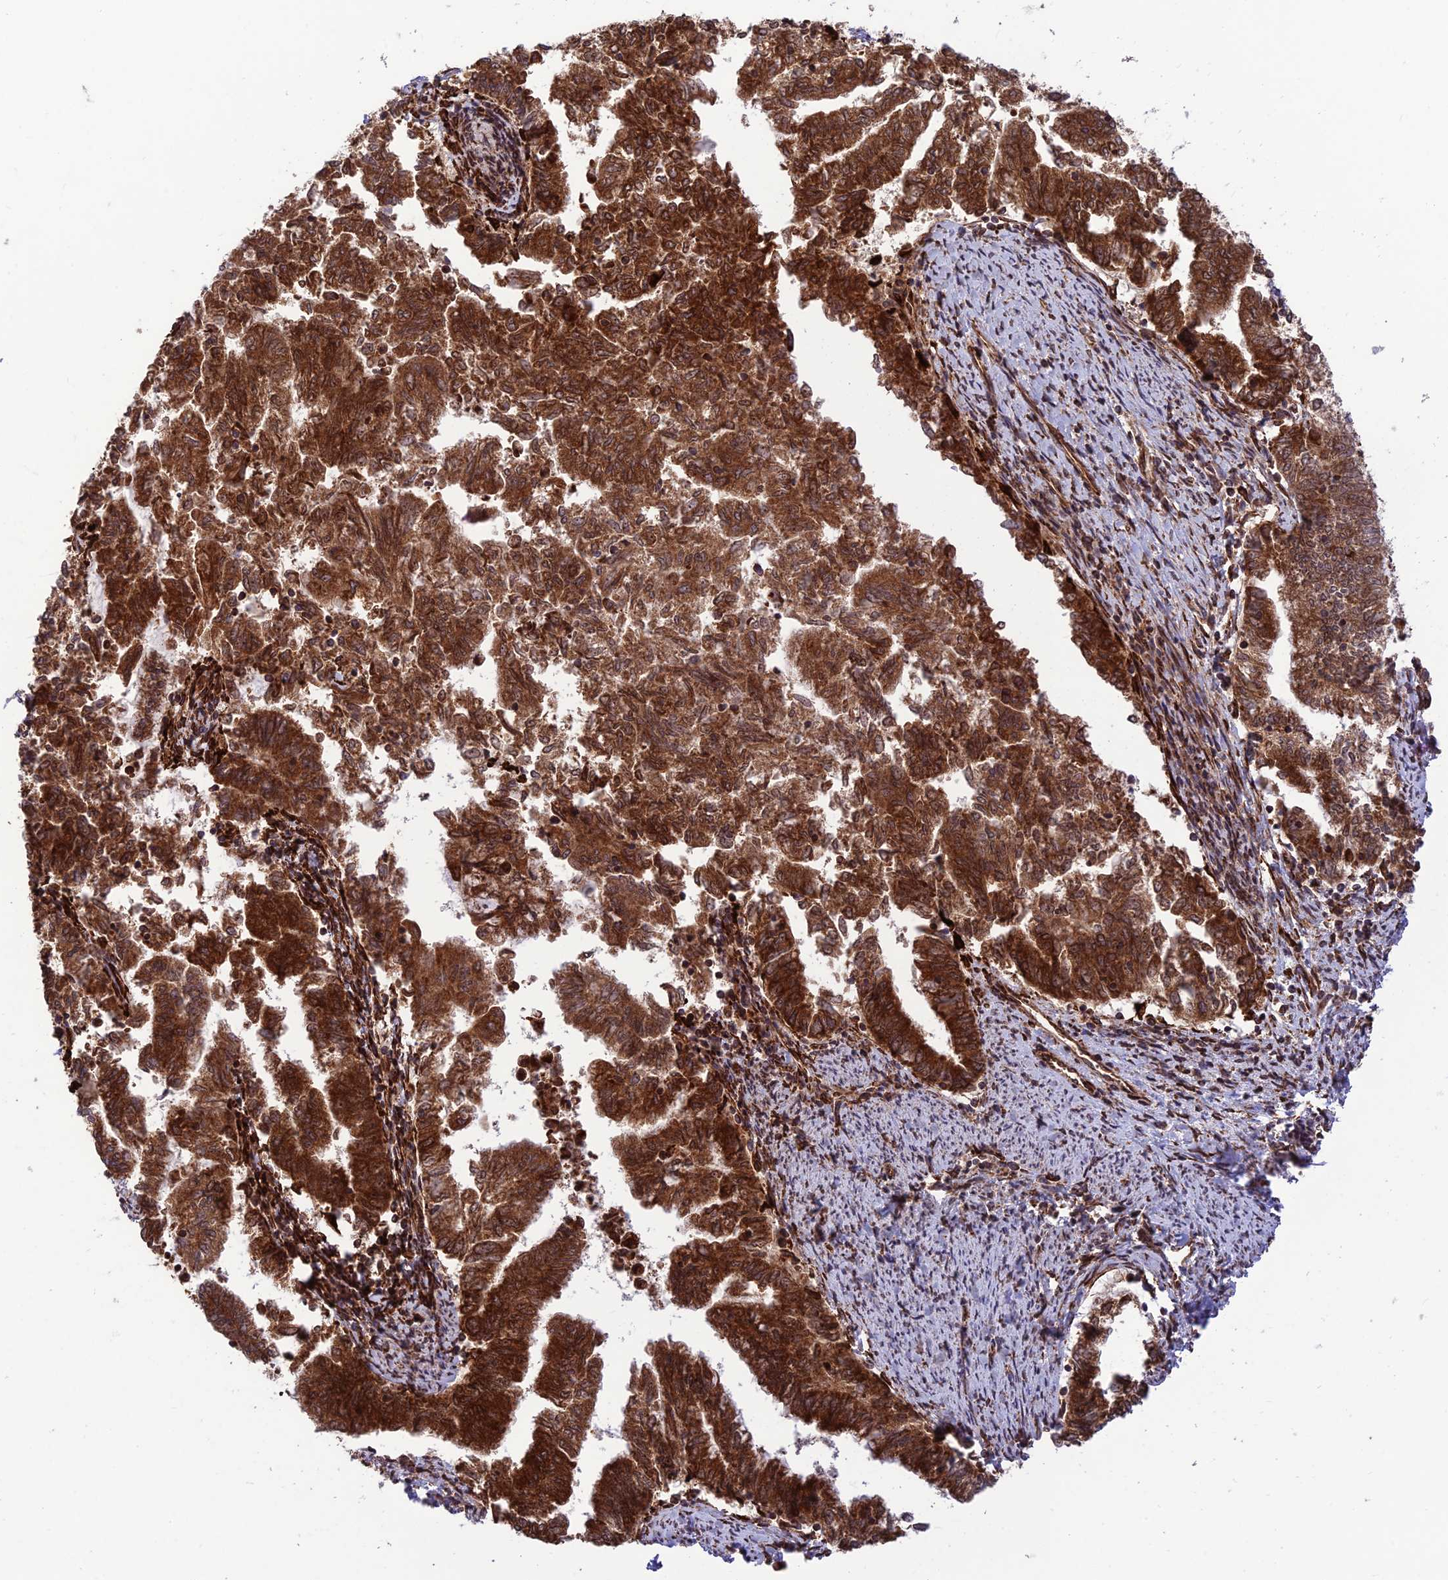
{"staining": {"intensity": "strong", "quantity": ">75%", "location": "cytoplasmic/membranous"}, "tissue": "endometrial cancer", "cell_type": "Tumor cells", "image_type": "cancer", "snomed": [{"axis": "morphology", "description": "Adenocarcinoma, NOS"}, {"axis": "topography", "description": "Endometrium"}], "caption": "IHC staining of endometrial cancer (adenocarcinoma), which exhibits high levels of strong cytoplasmic/membranous positivity in approximately >75% of tumor cells indicating strong cytoplasmic/membranous protein staining. The staining was performed using DAB (brown) for protein detection and nuclei were counterstained in hematoxylin (blue).", "gene": "CRTAP", "patient": {"sex": "female", "age": 79}}